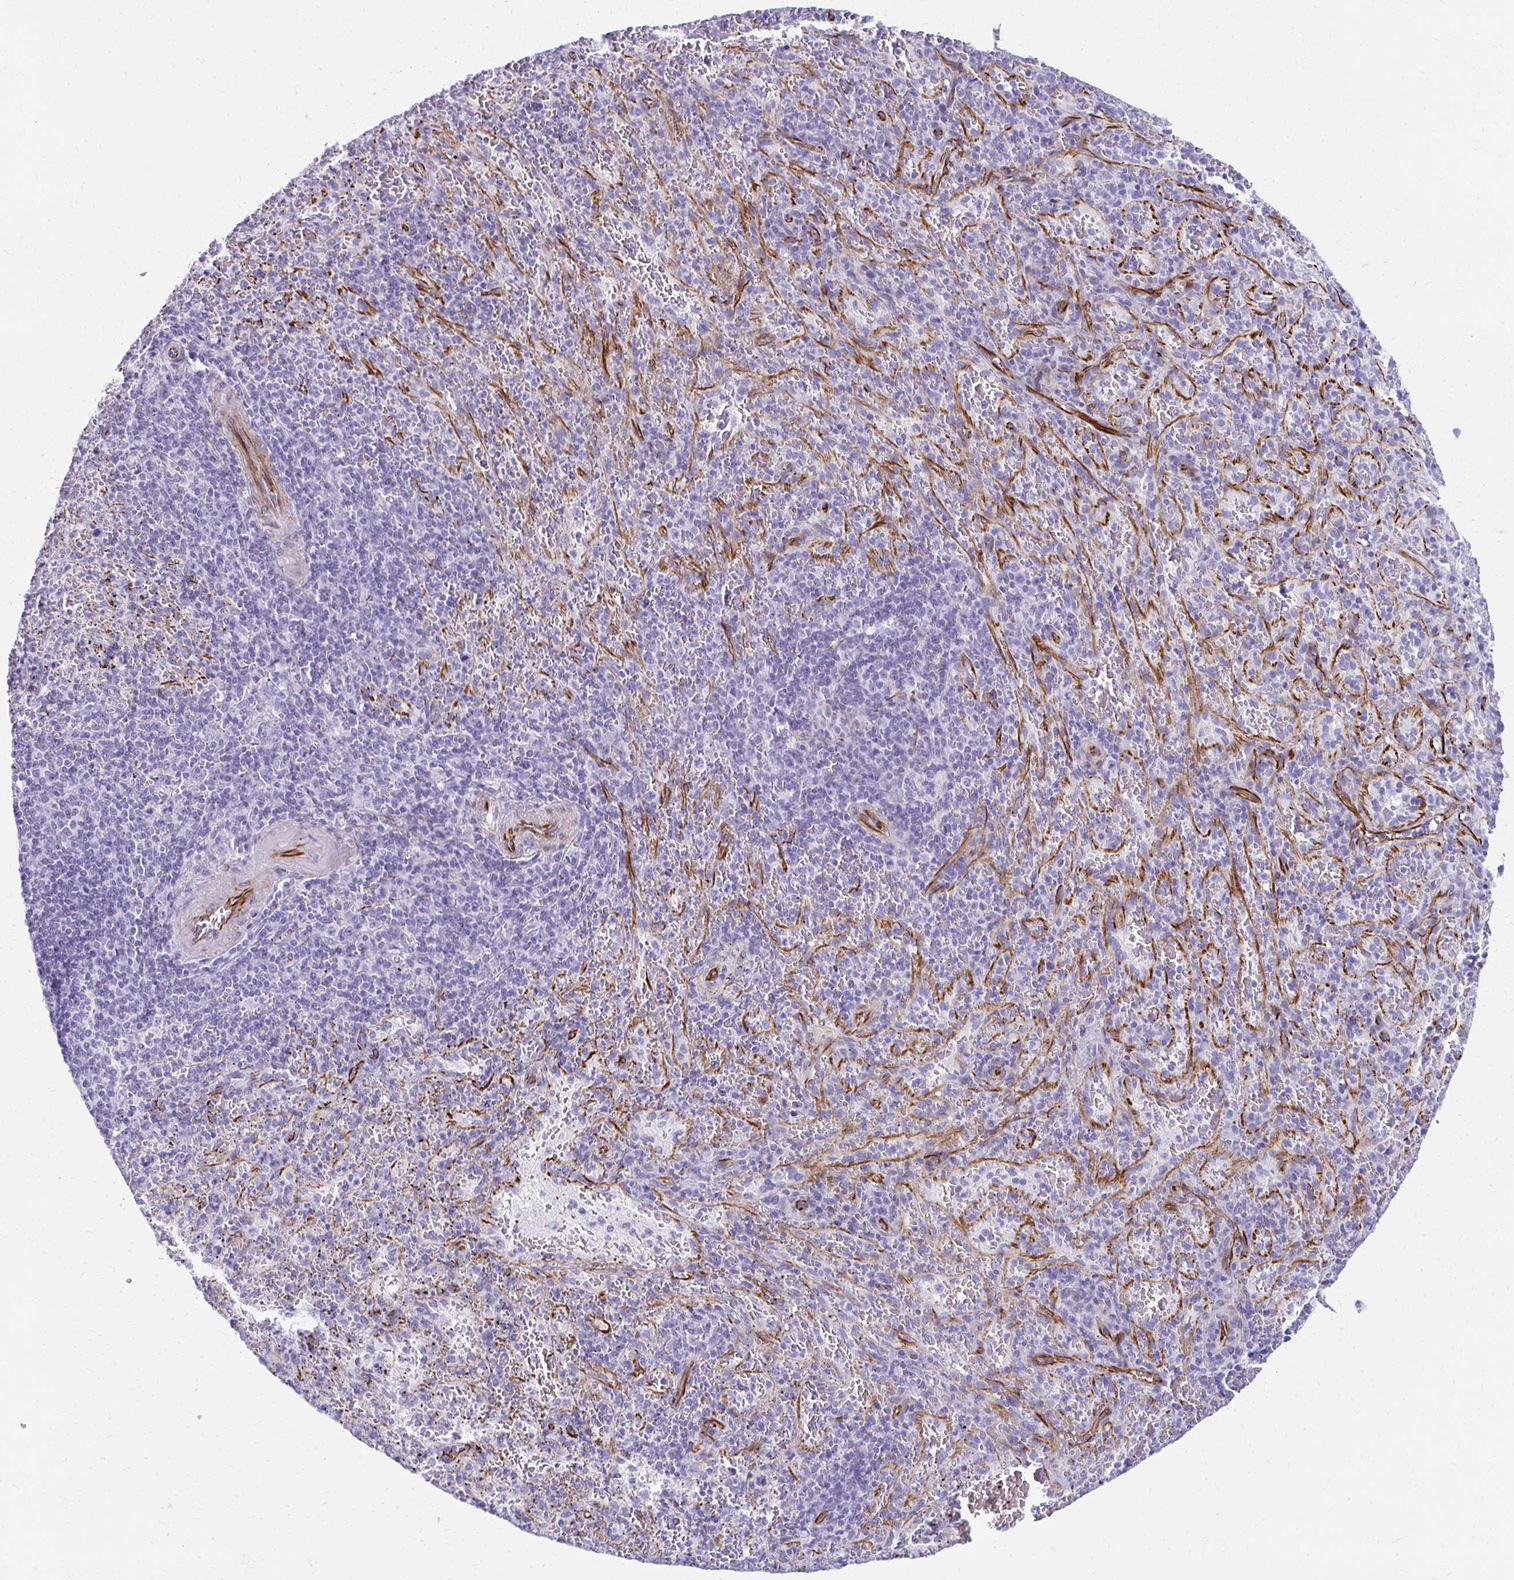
{"staining": {"intensity": "negative", "quantity": "none", "location": "none"}, "tissue": "spleen", "cell_type": "Cells in red pulp", "image_type": "normal", "snomed": [{"axis": "morphology", "description": "Normal tissue, NOS"}, {"axis": "topography", "description": "Spleen"}], "caption": "Immunohistochemical staining of unremarkable spleen shows no significant expression in cells in red pulp. (DAB (3,3'-diaminobenzidine) immunohistochemistry (IHC), high magnification).", "gene": "TMEM54", "patient": {"sex": "male", "age": 57}}